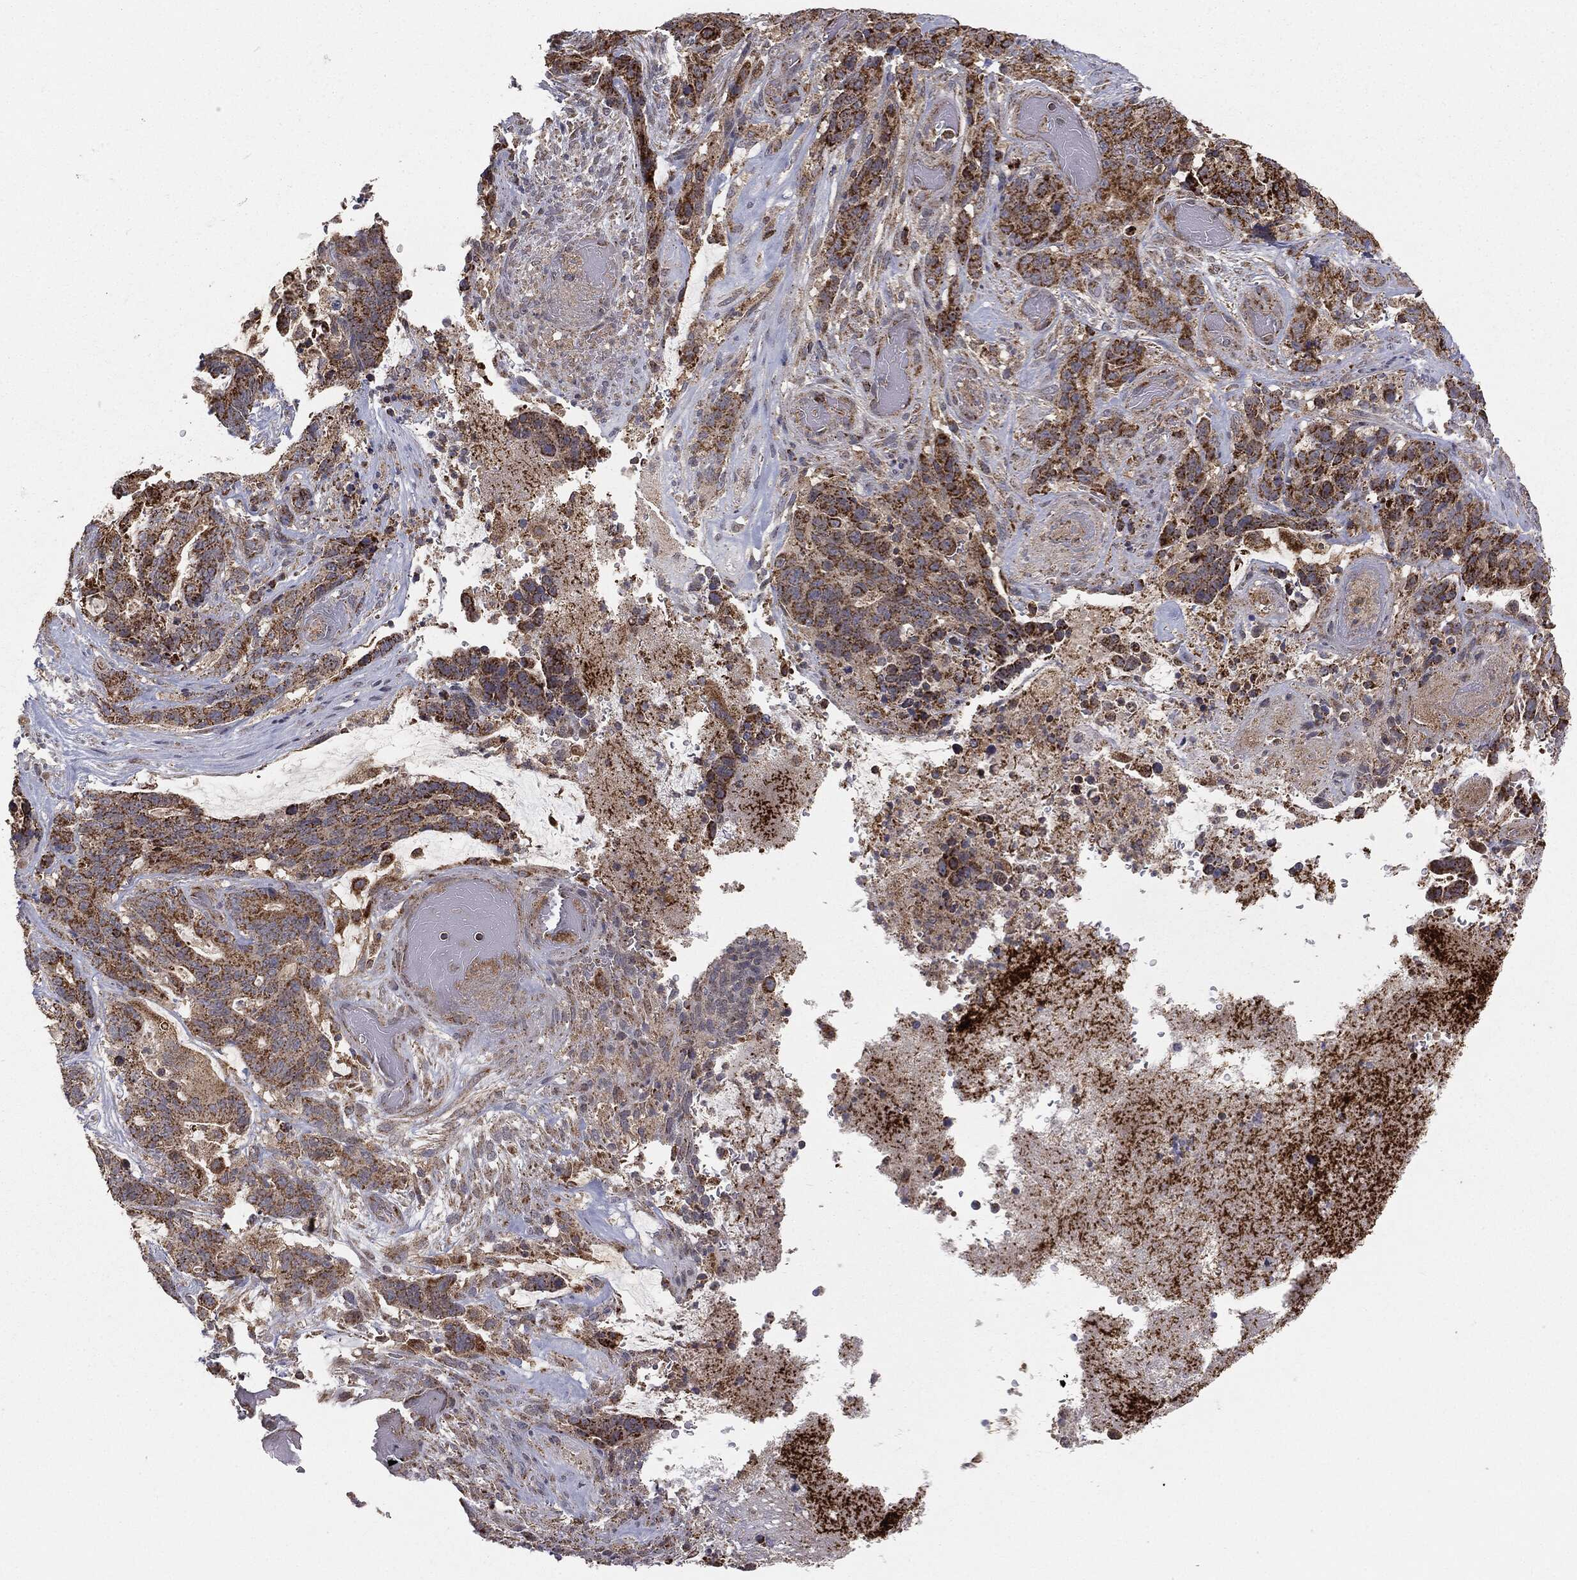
{"staining": {"intensity": "strong", "quantity": ">75%", "location": "cytoplasmic/membranous"}, "tissue": "stomach cancer", "cell_type": "Tumor cells", "image_type": "cancer", "snomed": [{"axis": "morphology", "description": "Normal tissue, NOS"}, {"axis": "morphology", "description": "Adenocarcinoma, NOS"}, {"axis": "topography", "description": "Stomach"}], "caption": "Human stomach adenocarcinoma stained with a brown dye reveals strong cytoplasmic/membranous positive positivity in about >75% of tumor cells.", "gene": "MTOR", "patient": {"sex": "female", "age": 64}}